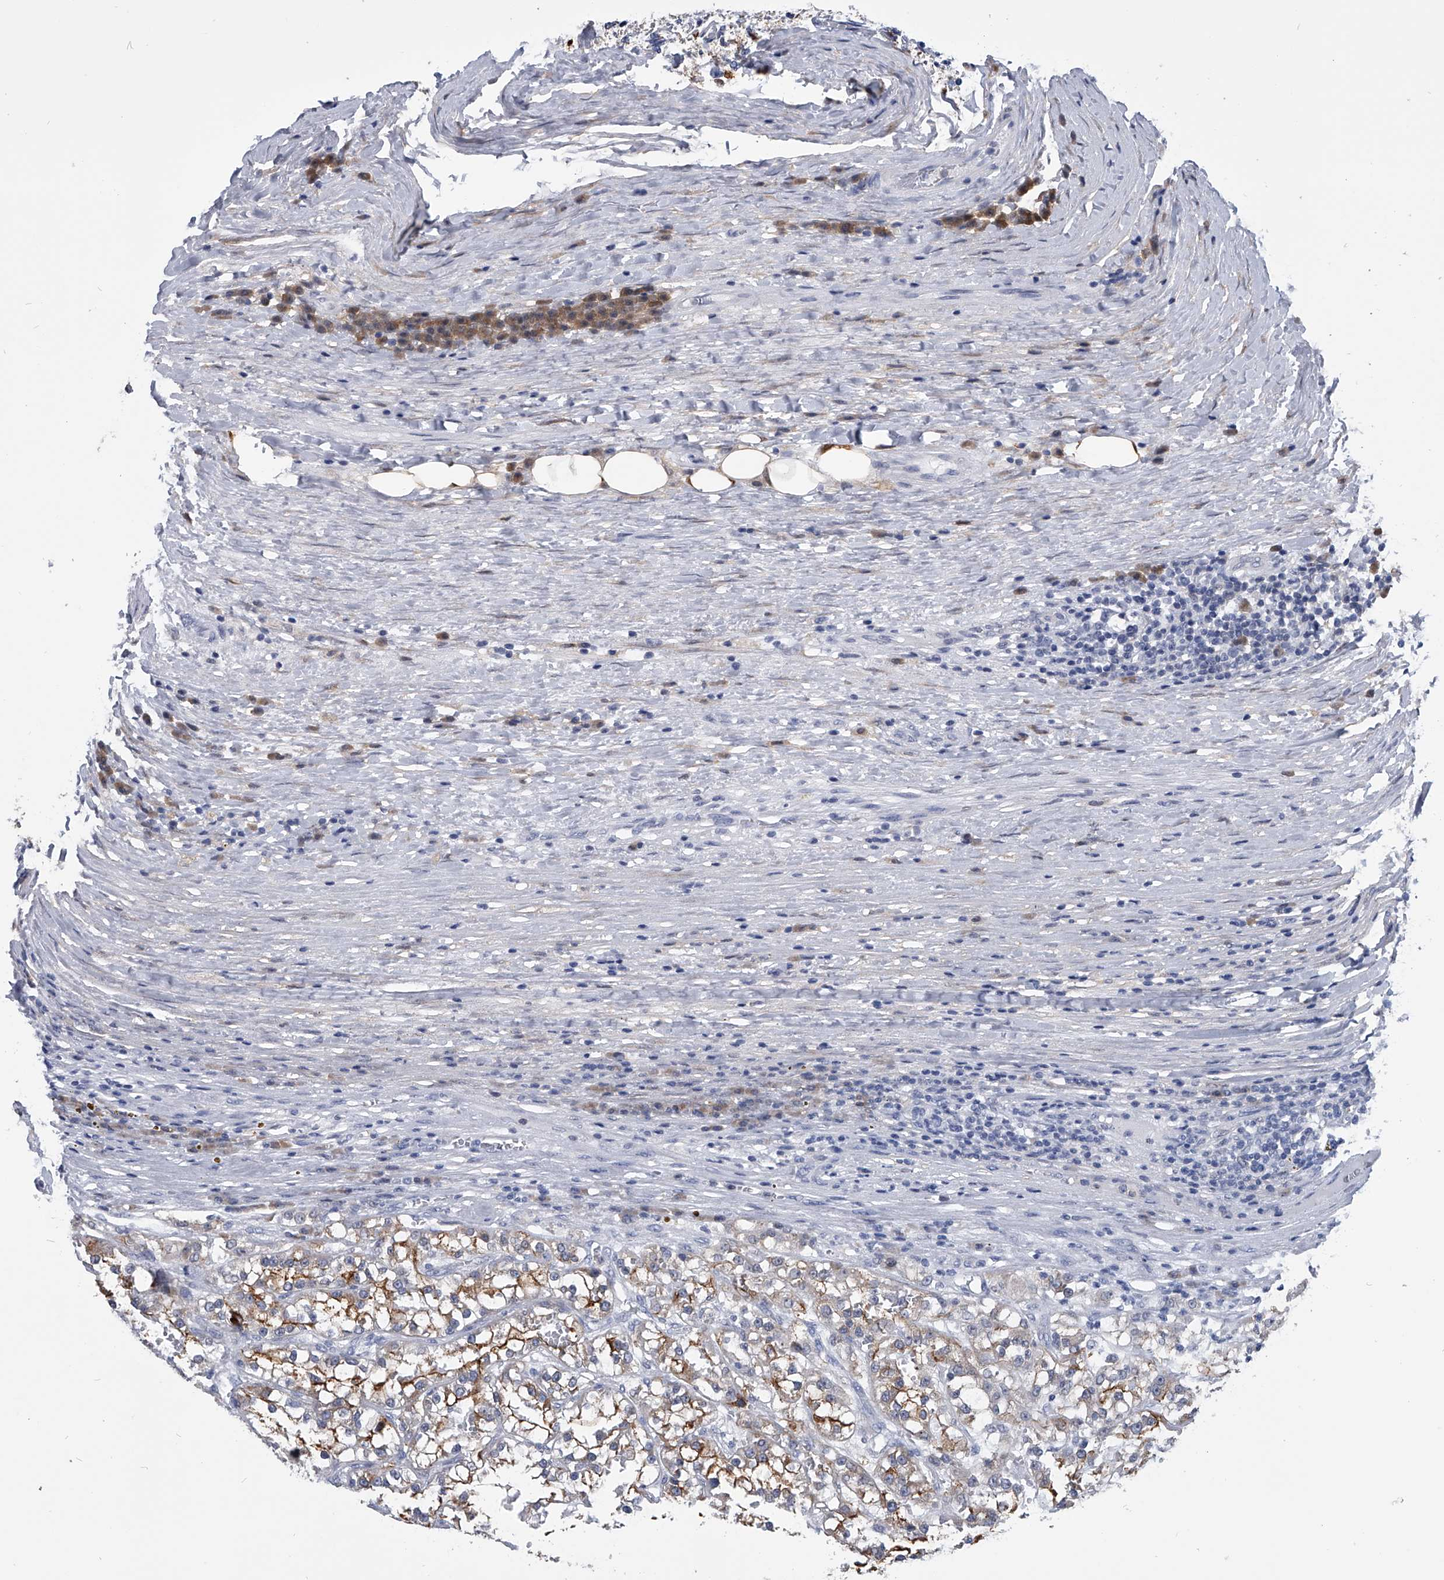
{"staining": {"intensity": "moderate", "quantity": ">75%", "location": "cytoplasmic/membranous"}, "tissue": "renal cancer", "cell_type": "Tumor cells", "image_type": "cancer", "snomed": [{"axis": "morphology", "description": "Adenocarcinoma, NOS"}, {"axis": "topography", "description": "Kidney"}], "caption": "Human renal cancer stained with a brown dye demonstrates moderate cytoplasmic/membranous positive expression in approximately >75% of tumor cells.", "gene": "PDXK", "patient": {"sex": "female", "age": 52}}